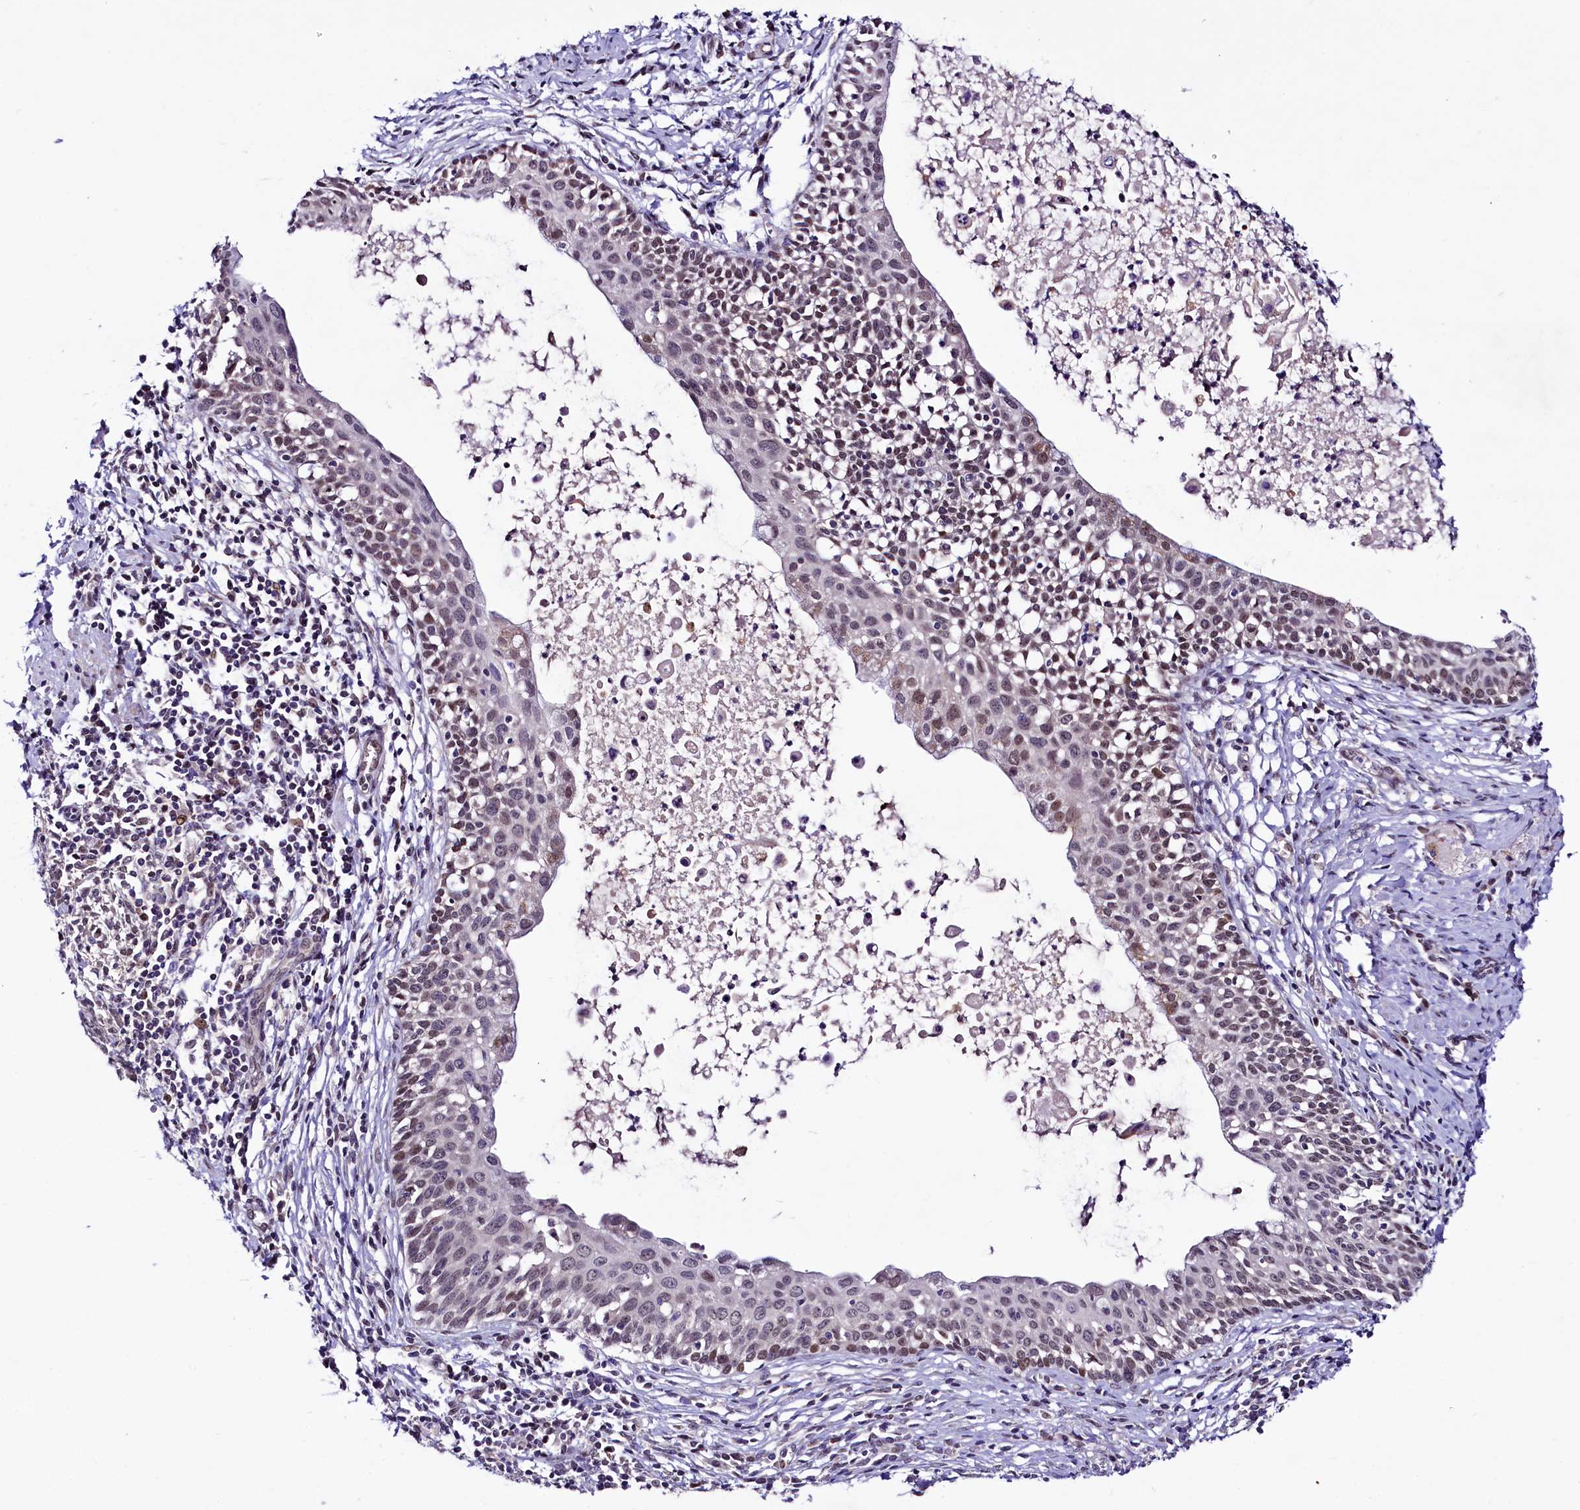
{"staining": {"intensity": "weak", "quantity": "<25%", "location": "nuclear"}, "tissue": "cervical cancer", "cell_type": "Tumor cells", "image_type": "cancer", "snomed": [{"axis": "morphology", "description": "Squamous cell carcinoma, NOS"}, {"axis": "topography", "description": "Cervix"}], "caption": "High power microscopy micrograph of an IHC image of cervical squamous cell carcinoma, revealing no significant staining in tumor cells.", "gene": "LEUTX", "patient": {"sex": "female", "age": 52}}